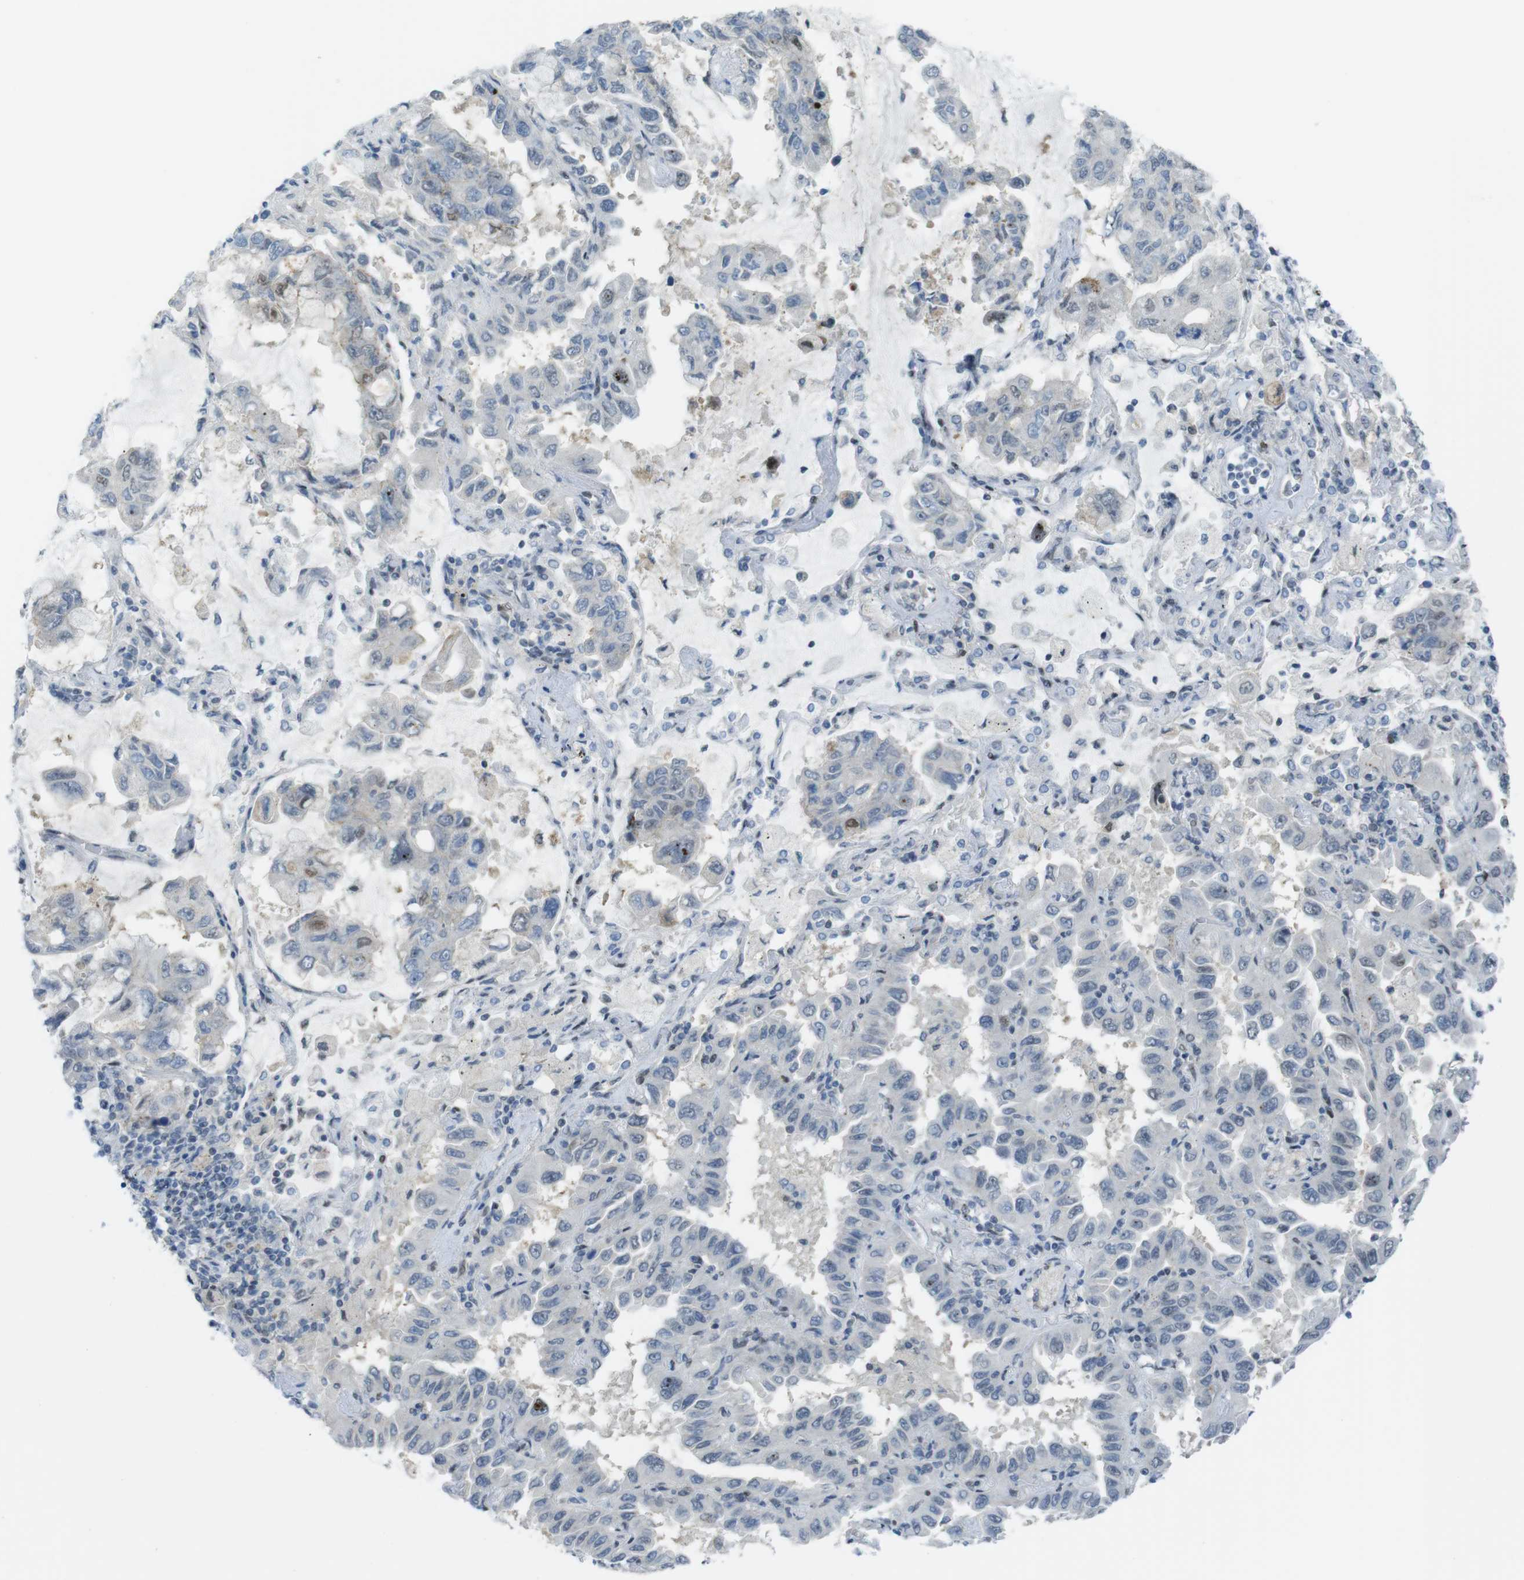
{"staining": {"intensity": "negative", "quantity": "none", "location": "none"}, "tissue": "lung cancer", "cell_type": "Tumor cells", "image_type": "cancer", "snomed": [{"axis": "morphology", "description": "Adenocarcinoma, NOS"}, {"axis": "topography", "description": "Lung"}], "caption": "High magnification brightfield microscopy of lung cancer stained with DAB (brown) and counterstained with hematoxylin (blue): tumor cells show no significant expression.", "gene": "UBB", "patient": {"sex": "male", "age": 64}}